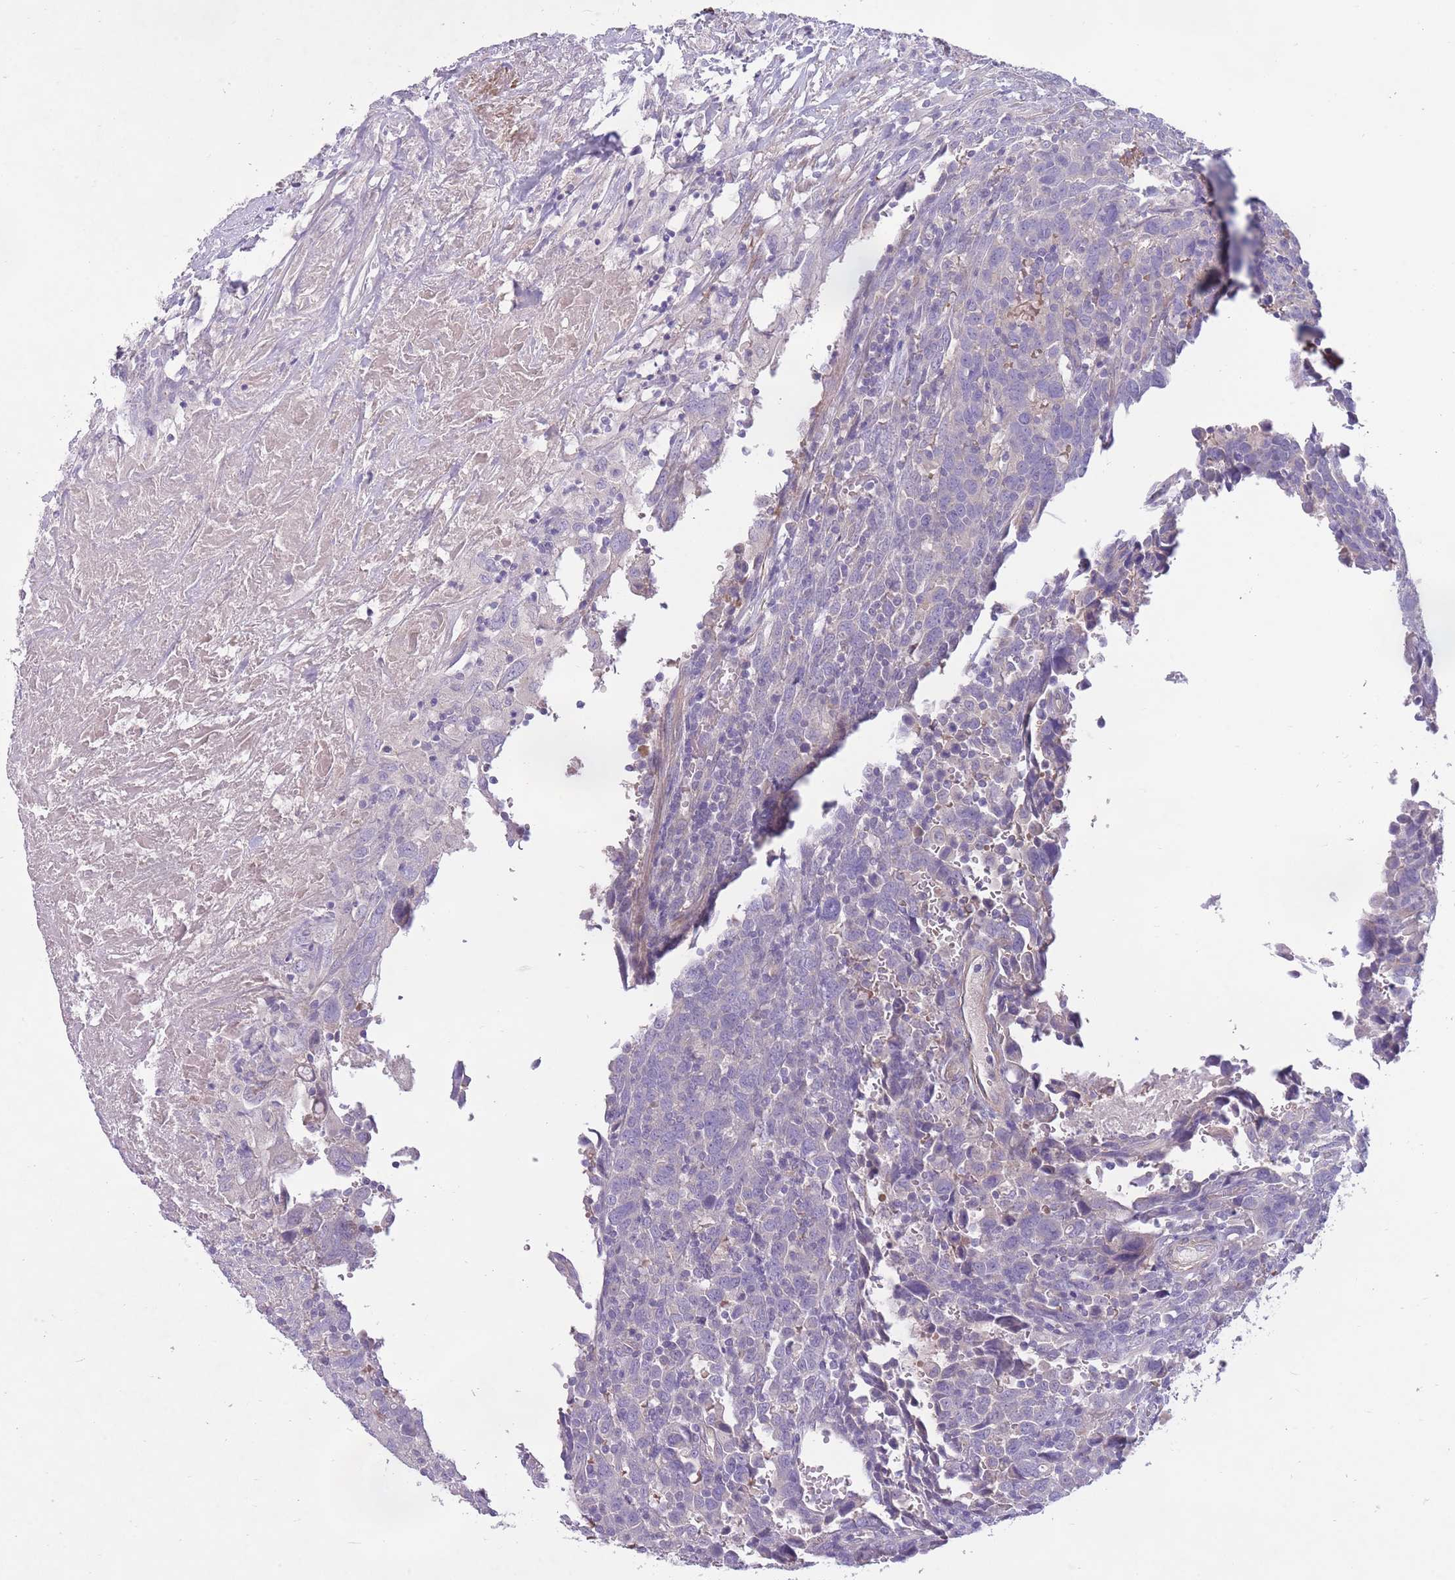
{"staining": {"intensity": "negative", "quantity": "none", "location": "none"}, "tissue": "urothelial cancer", "cell_type": "Tumor cells", "image_type": "cancer", "snomed": [{"axis": "morphology", "description": "Urothelial carcinoma, High grade"}, {"axis": "topography", "description": "Urinary bladder"}], "caption": "Urothelial carcinoma (high-grade) was stained to show a protein in brown. There is no significant positivity in tumor cells.", "gene": "PNPLA5", "patient": {"sex": "male", "age": 61}}